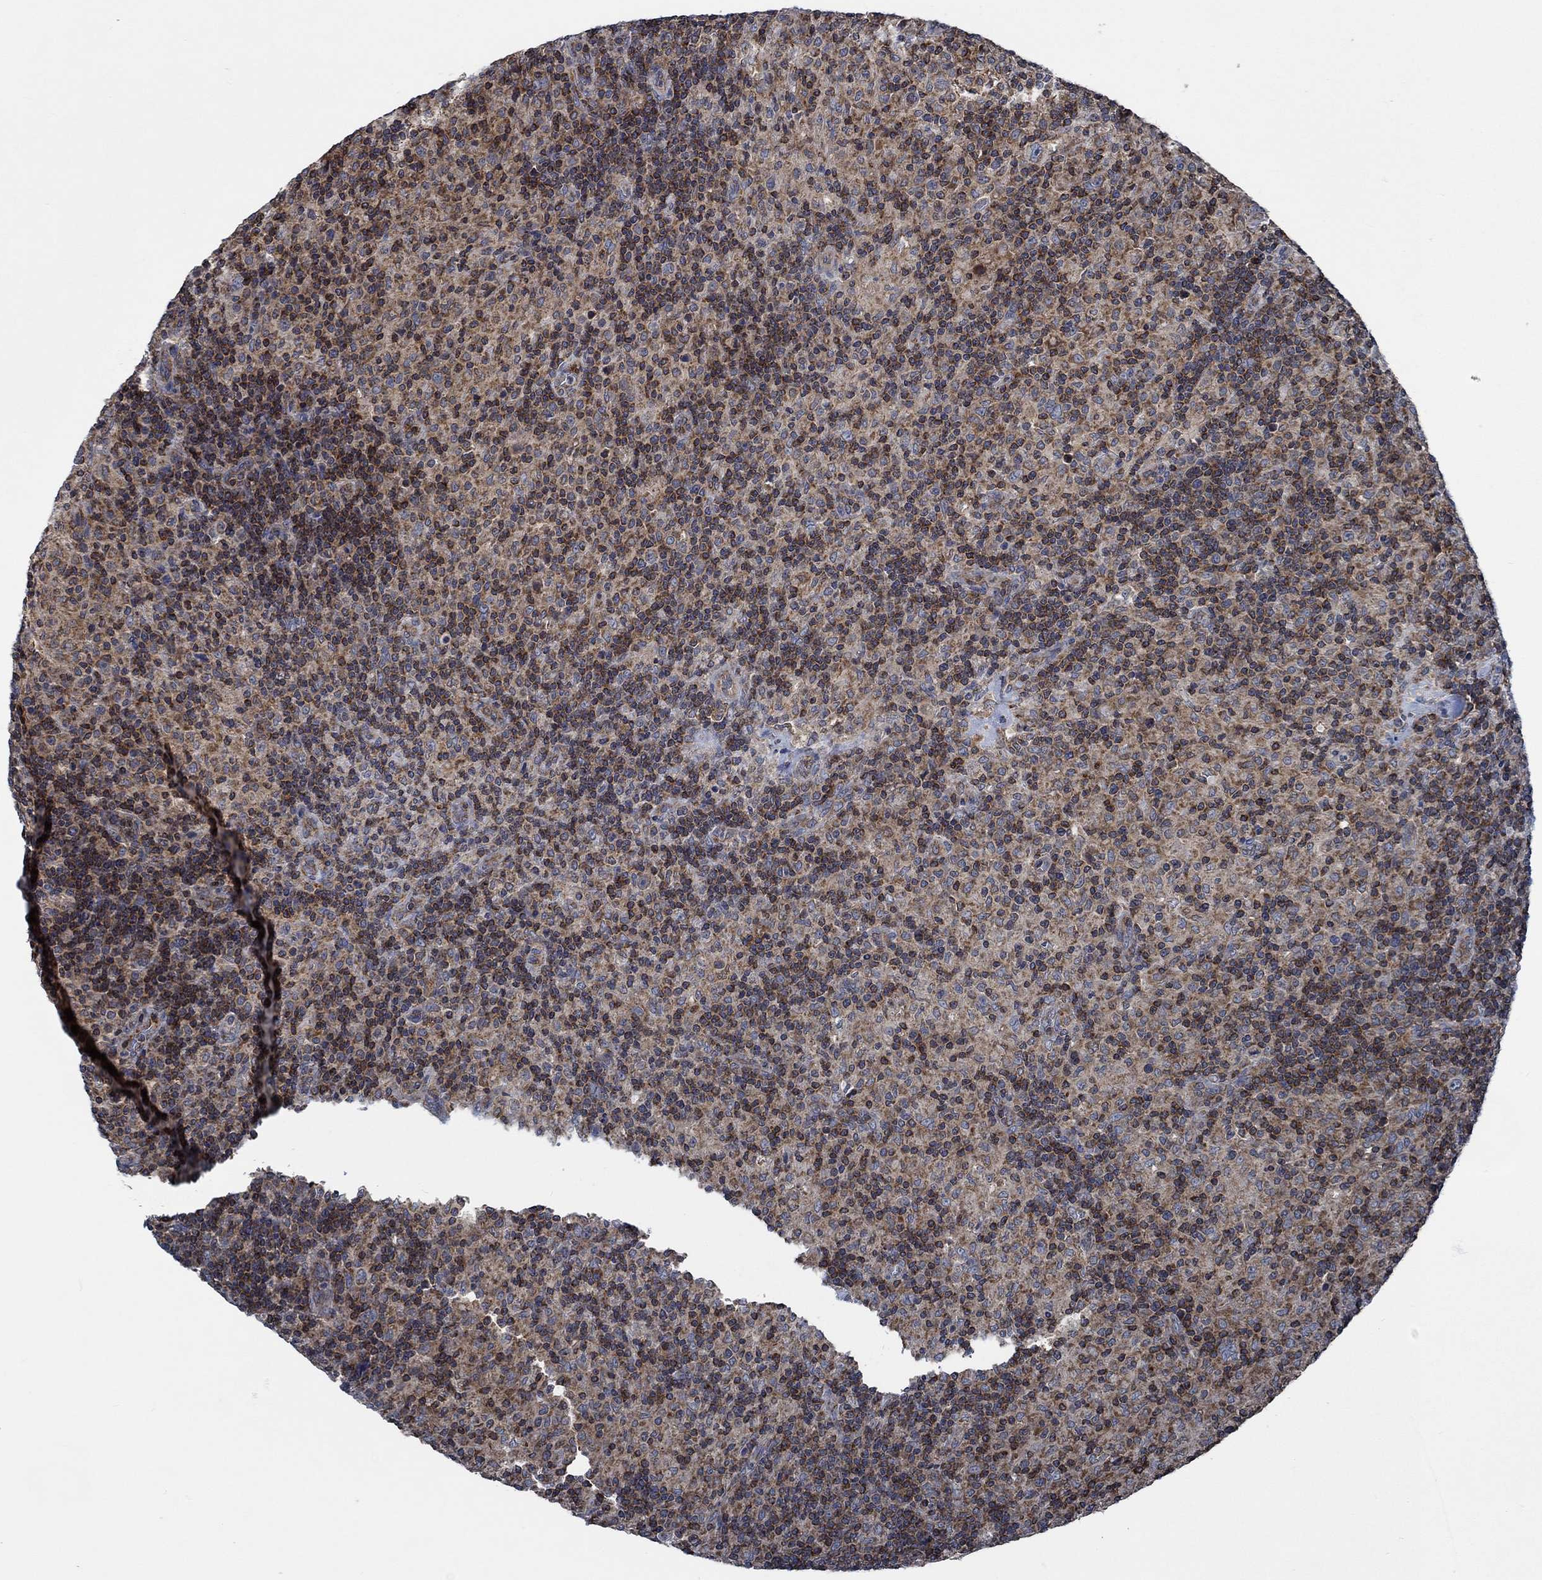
{"staining": {"intensity": "weak", "quantity": ">75%", "location": "cytoplasmic/membranous"}, "tissue": "lymphoma", "cell_type": "Tumor cells", "image_type": "cancer", "snomed": [{"axis": "morphology", "description": "Hodgkin's disease, NOS"}, {"axis": "topography", "description": "Lymph node"}], "caption": "IHC image of human lymphoma stained for a protein (brown), which displays low levels of weak cytoplasmic/membranous positivity in approximately >75% of tumor cells.", "gene": "STXBP6", "patient": {"sex": "male", "age": 70}}